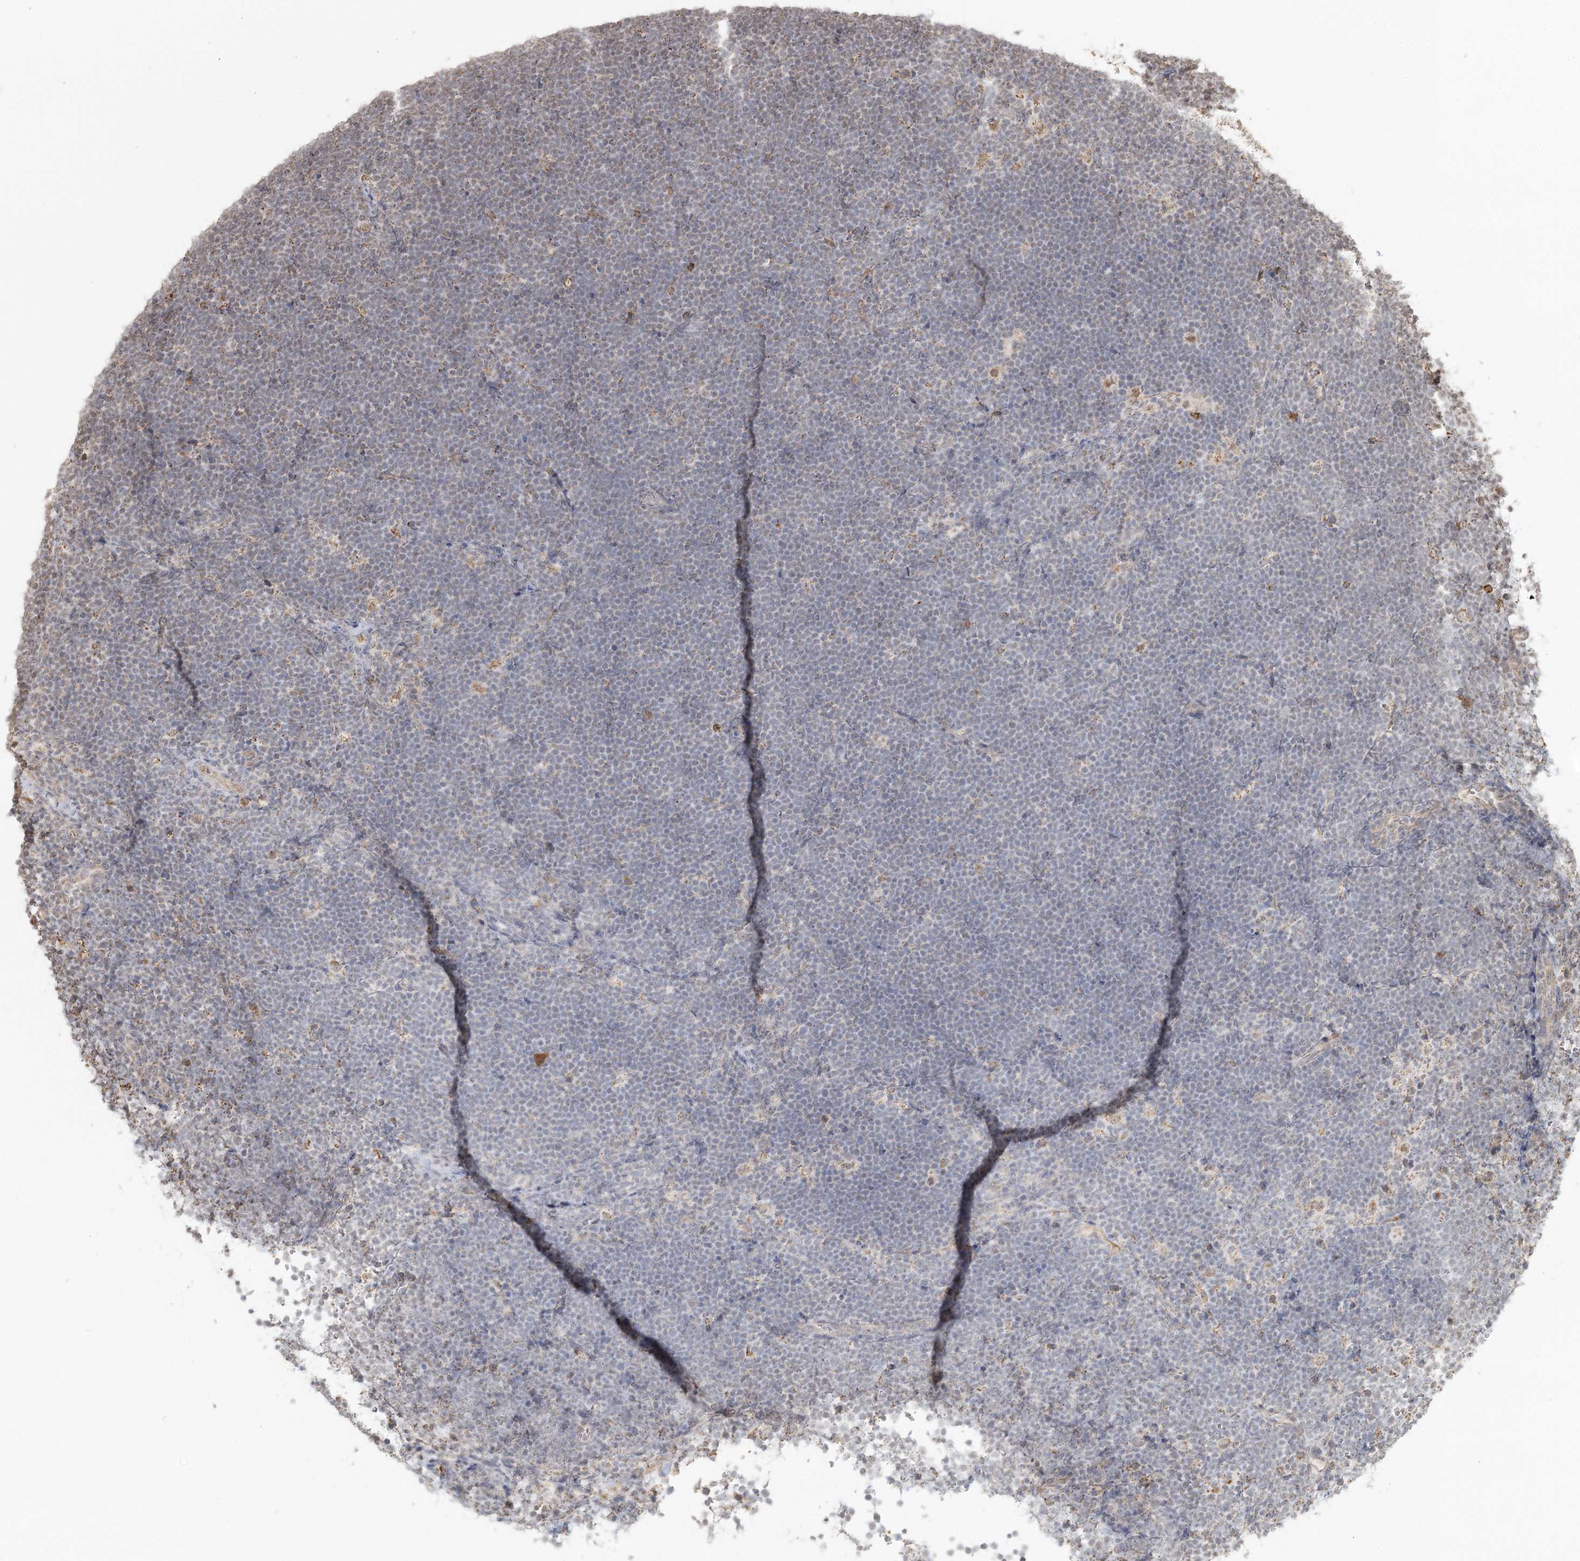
{"staining": {"intensity": "weak", "quantity": "<25%", "location": "cytoplasmic/membranous"}, "tissue": "lymphoma", "cell_type": "Tumor cells", "image_type": "cancer", "snomed": [{"axis": "morphology", "description": "Malignant lymphoma, non-Hodgkin's type, High grade"}, {"axis": "topography", "description": "Lymph node"}], "caption": "Immunohistochemical staining of human high-grade malignant lymphoma, non-Hodgkin's type shows no significant staining in tumor cells.", "gene": "LACTB", "patient": {"sex": "male", "age": 13}}